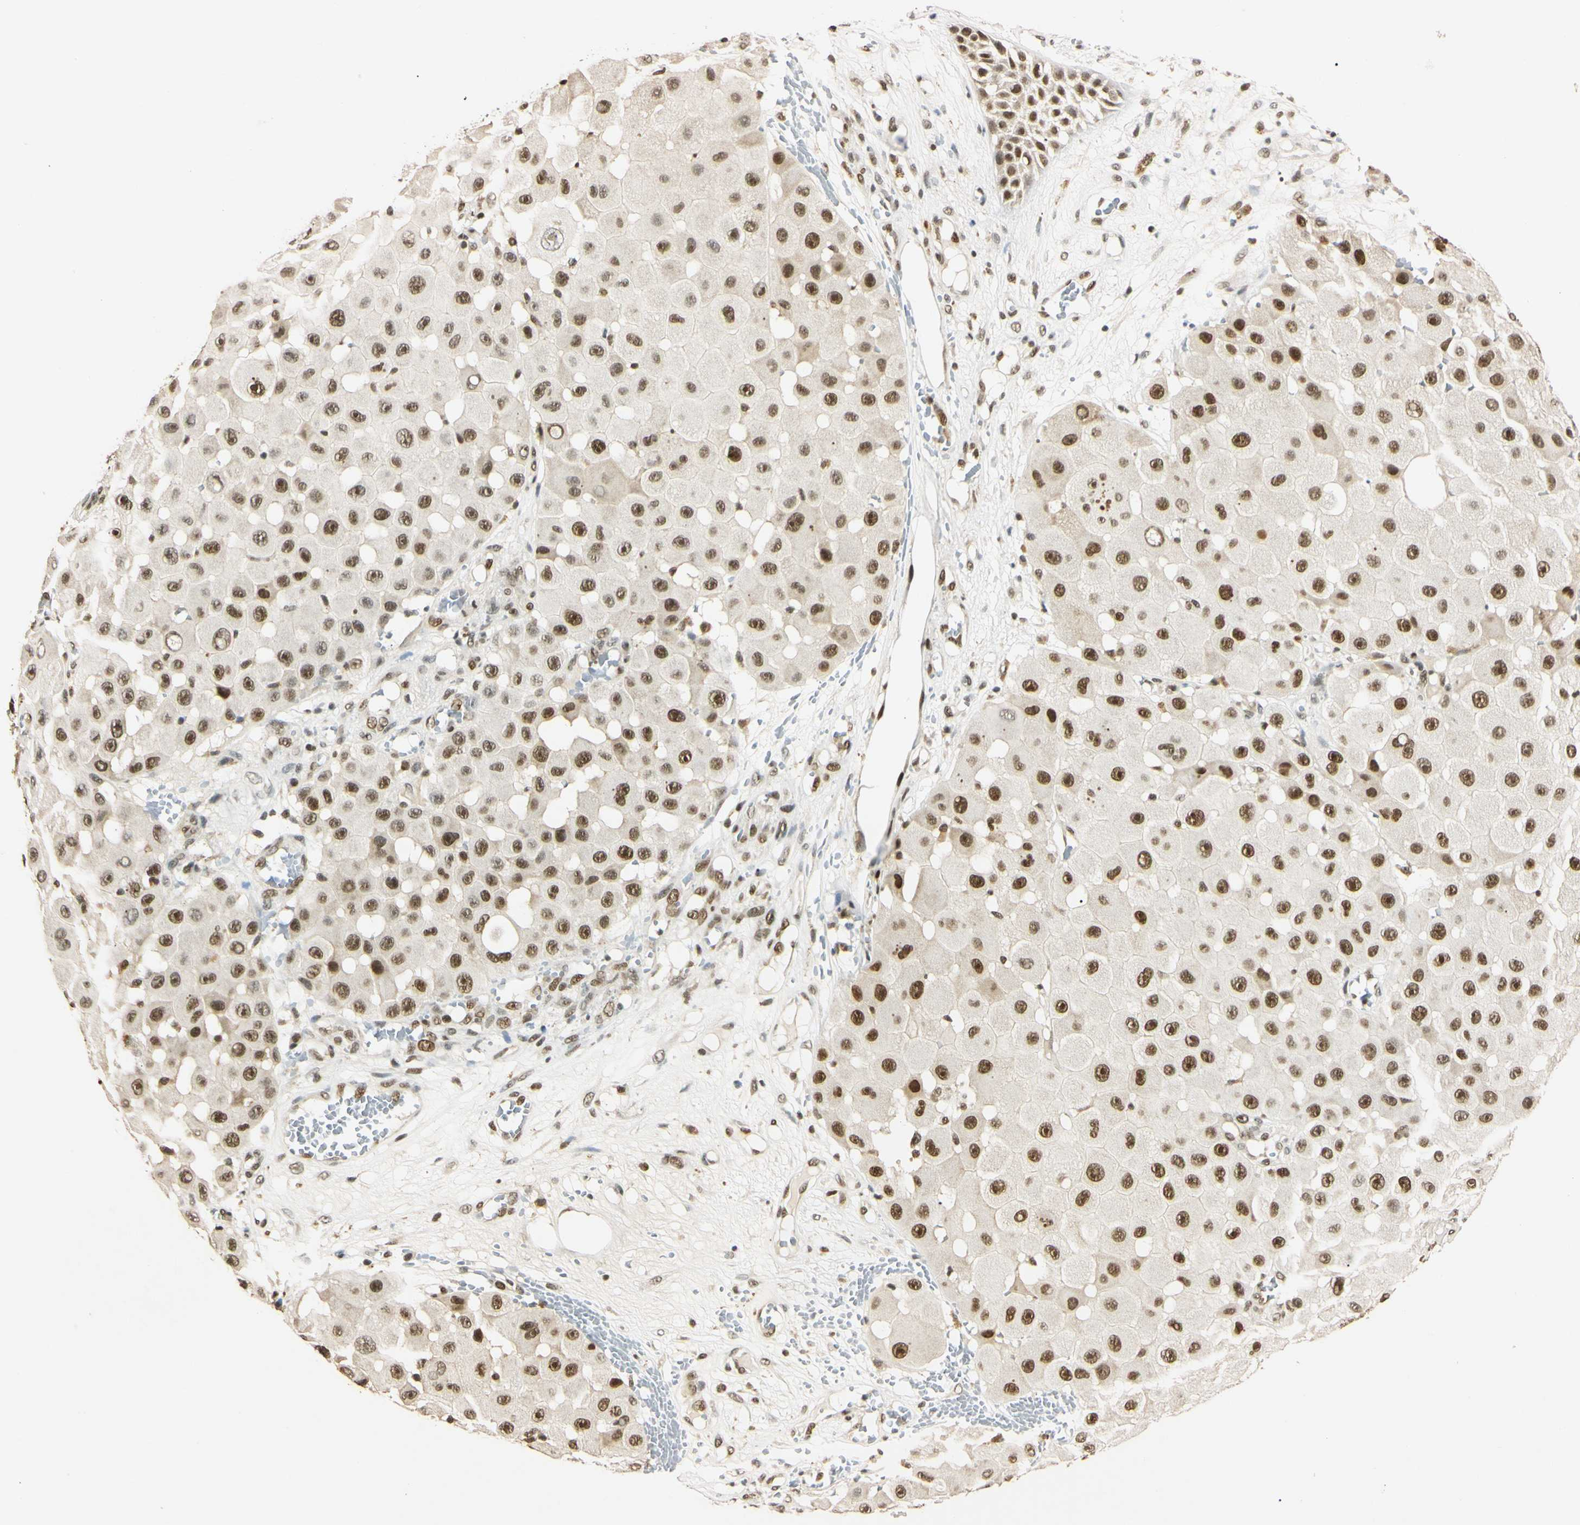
{"staining": {"intensity": "strong", "quantity": ">75%", "location": "nuclear"}, "tissue": "melanoma", "cell_type": "Tumor cells", "image_type": "cancer", "snomed": [{"axis": "morphology", "description": "Malignant melanoma, NOS"}, {"axis": "topography", "description": "Skin"}], "caption": "Immunohistochemical staining of melanoma exhibits strong nuclear protein positivity in approximately >75% of tumor cells. (brown staining indicates protein expression, while blue staining denotes nuclei).", "gene": "SMARCA5", "patient": {"sex": "female", "age": 81}}